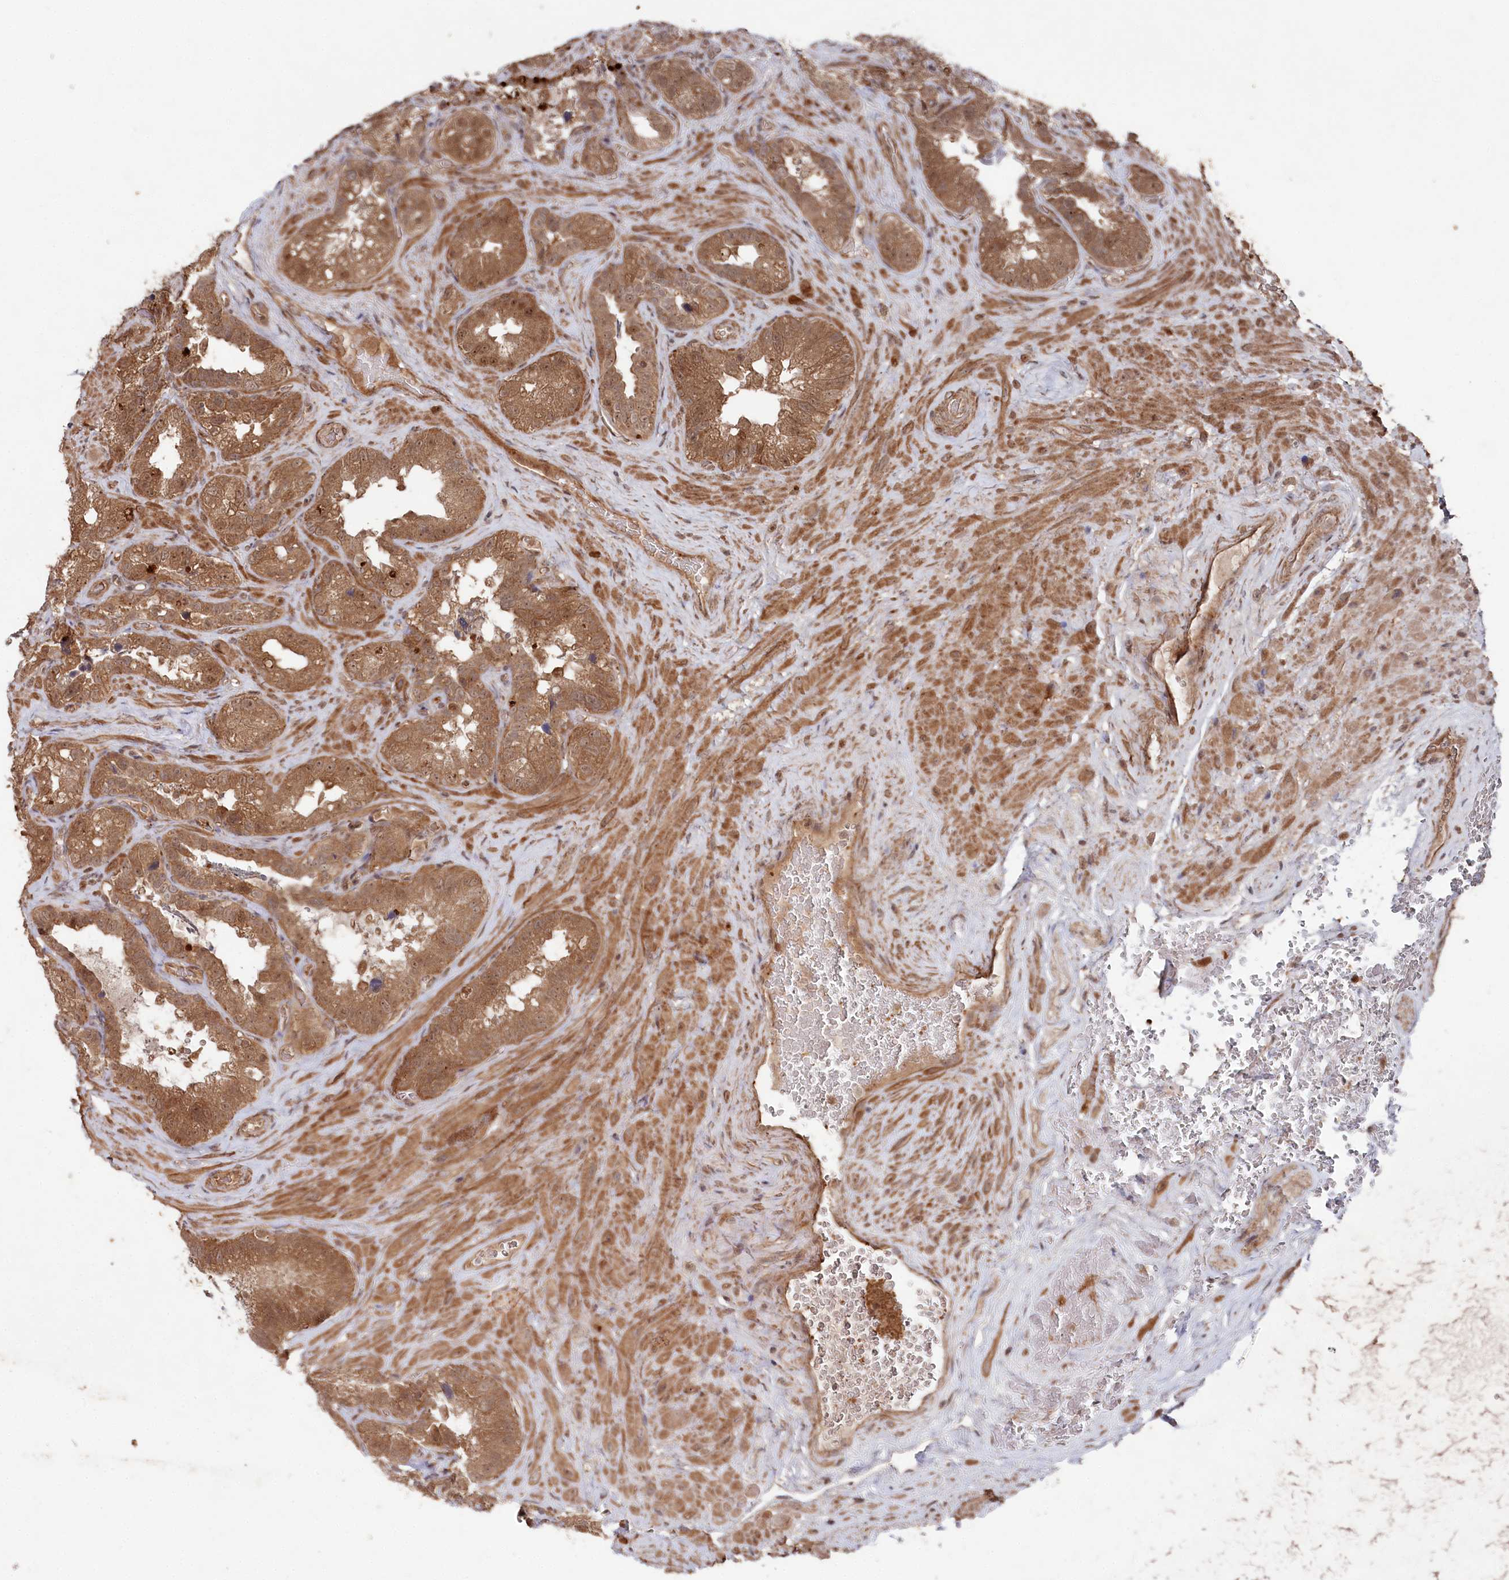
{"staining": {"intensity": "moderate", "quantity": ">75%", "location": "cytoplasmic/membranous,nuclear"}, "tissue": "seminal vesicle", "cell_type": "Glandular cells", "image_type": "normal", "snomed": [{"axis": "morphology", "description": "Normal tissue, NOS"}, {"axis": "topography", "description": "Seminal veicle"}, {"axis": "topography", "description": "Peripheral nerve tissue"}], "caption": "This micrograph exhibits IHC staining of benign human seminal vesicle, with medium moderate cytoplasmic/membranous,nuclear expression in approximately >75% of glandular cells.", "gene": "BORCS7", "patient": {"sex": "male", "age": 67}}